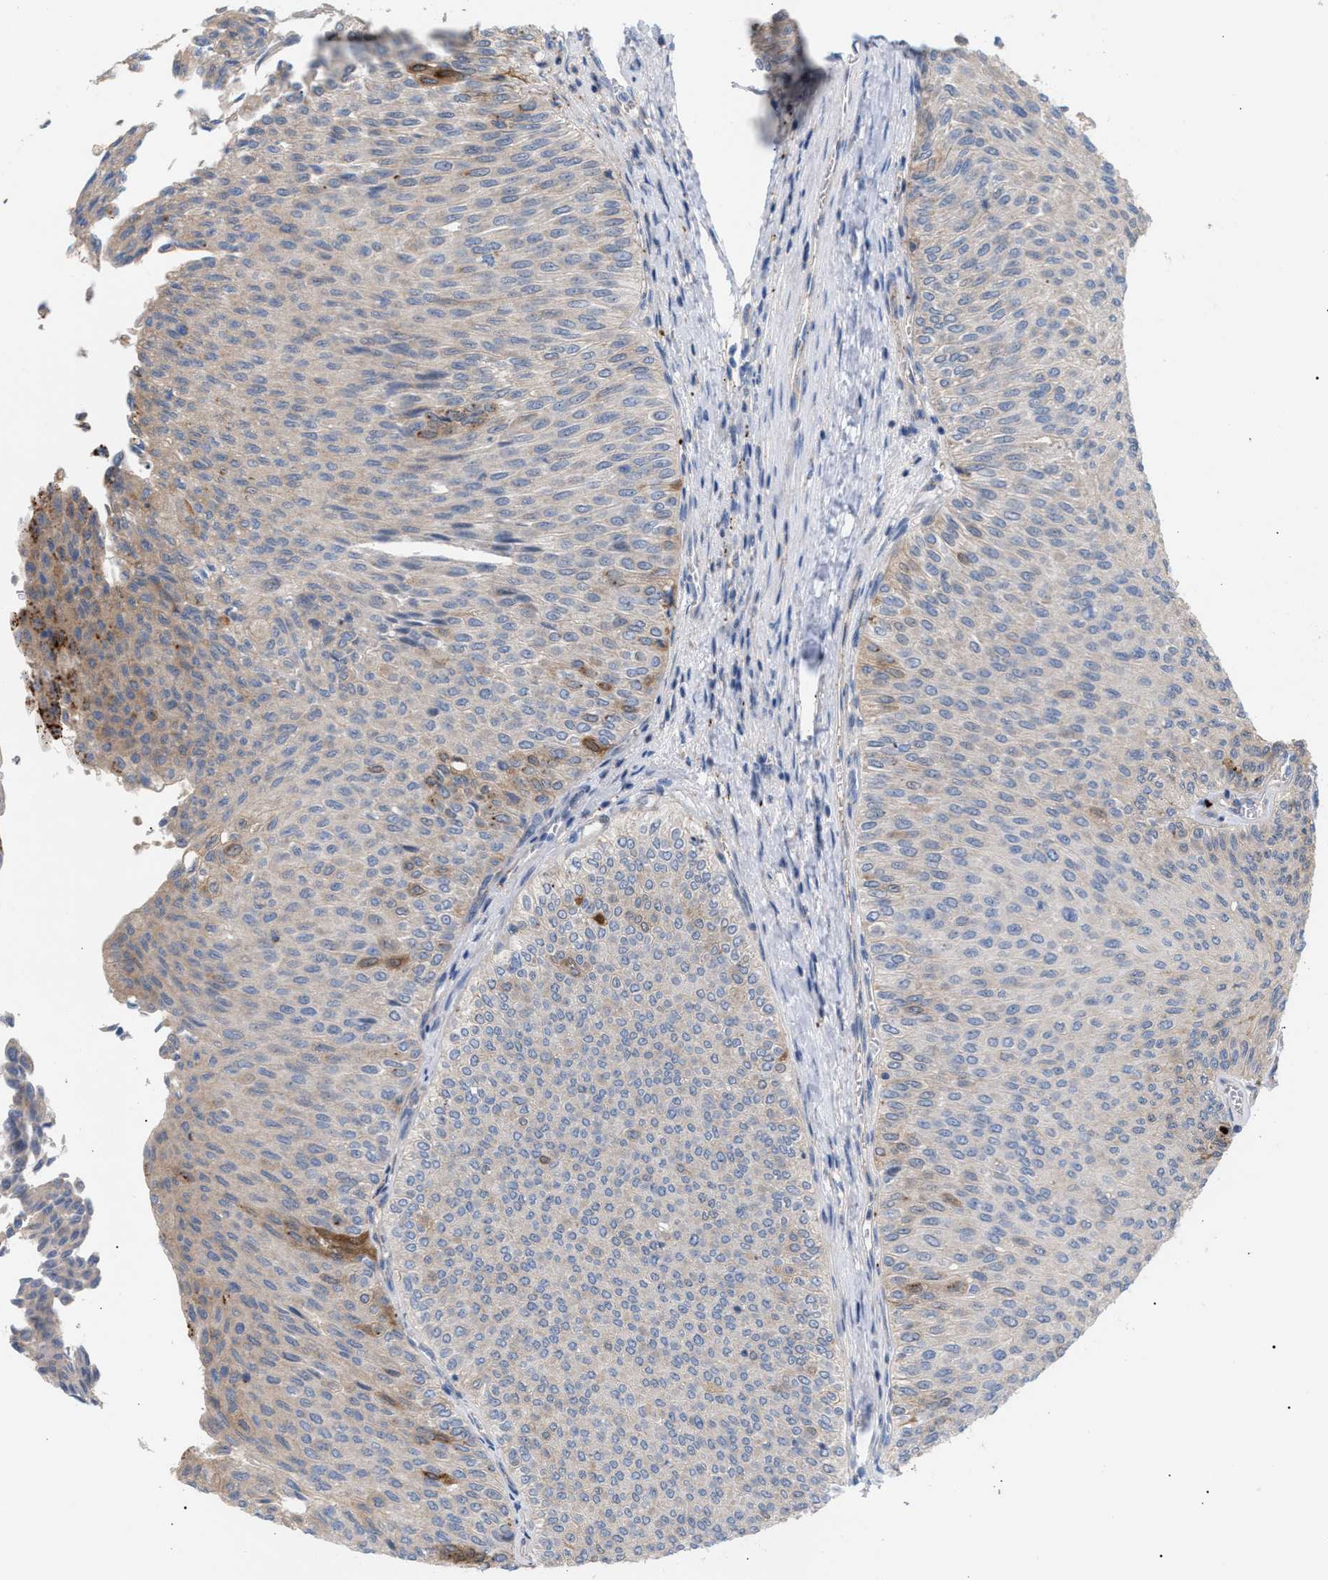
{"staining": {"intensity": "moderate", "quantity": "<25%", "location": "cytoplasmic/membranous"}, "tissue": "urothelial cancer", "cell_type": "Tumor cells", "image_type": "cancer", "snomed": [{"axis": "morphology", "description": "Urothelial carcinoma, Low grade"}, {"axis": "topography", "description": "Urinary bladder"}], "caption": "Immunohistochemical staining of urothelial cancer displays moderate cytoplasmic/membranous protein staining in approximately <25% of tumor cells.", "gene": "MBTD1", "patient": {"sex": "male", "age": 78}}